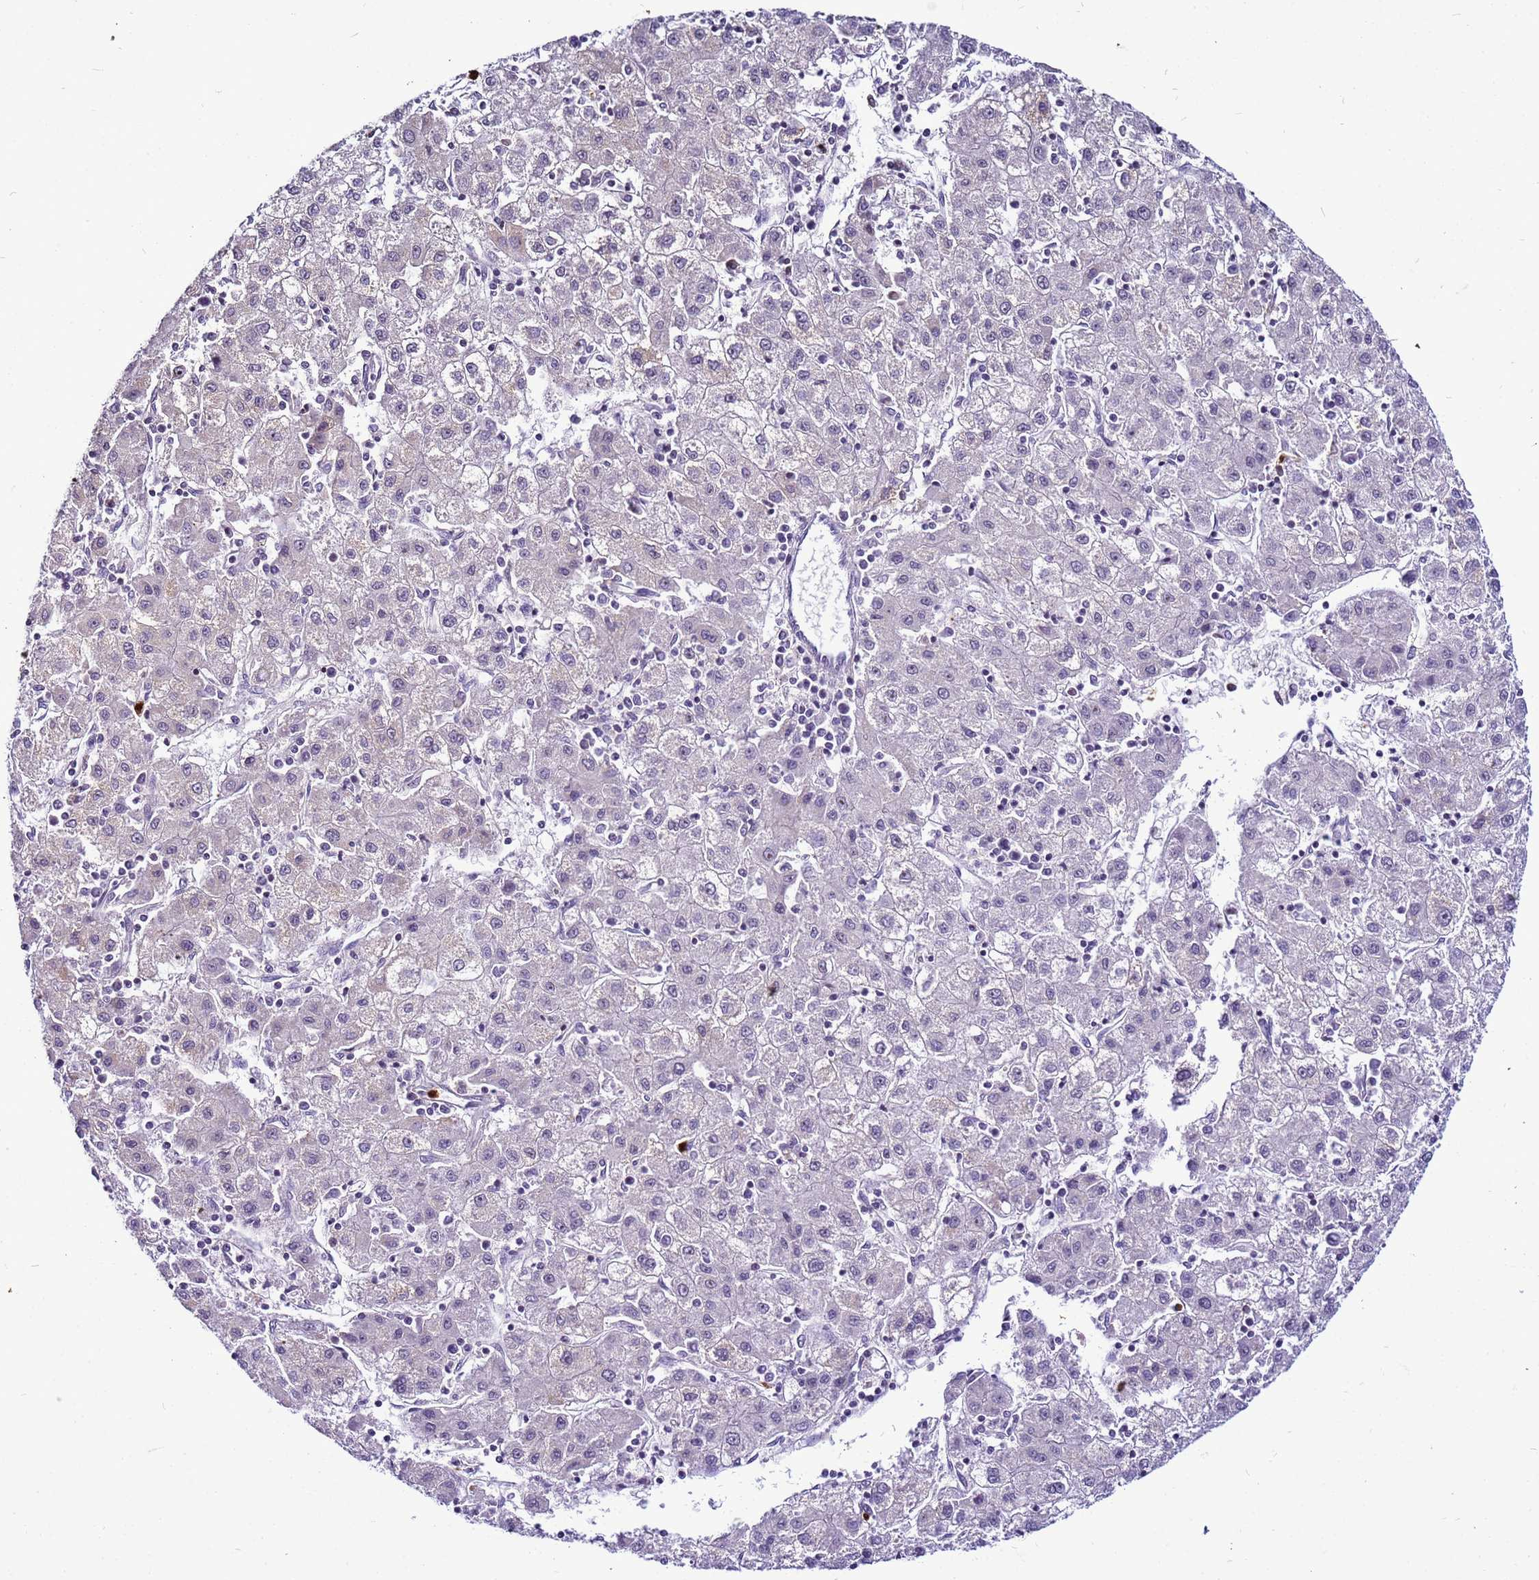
{"staining": {"intensity": "negative", "quantity": "none", "location": "none"}, "tissue": "liver cancer", "cell_type": "Tumor cells", "image_type": "cancer", "snomed": [{"axis": "morphology", "description": "Carcinoma, Hepatocellular, NOS"}, {"axis": "topography", "description": "Liver"}], "caption": "This is an IHC photomicrograph of human liver cancer. There is no positivity in tumor cells.", "gene": "VPS4B", "patient": {"sex": "male", "age": 72}}